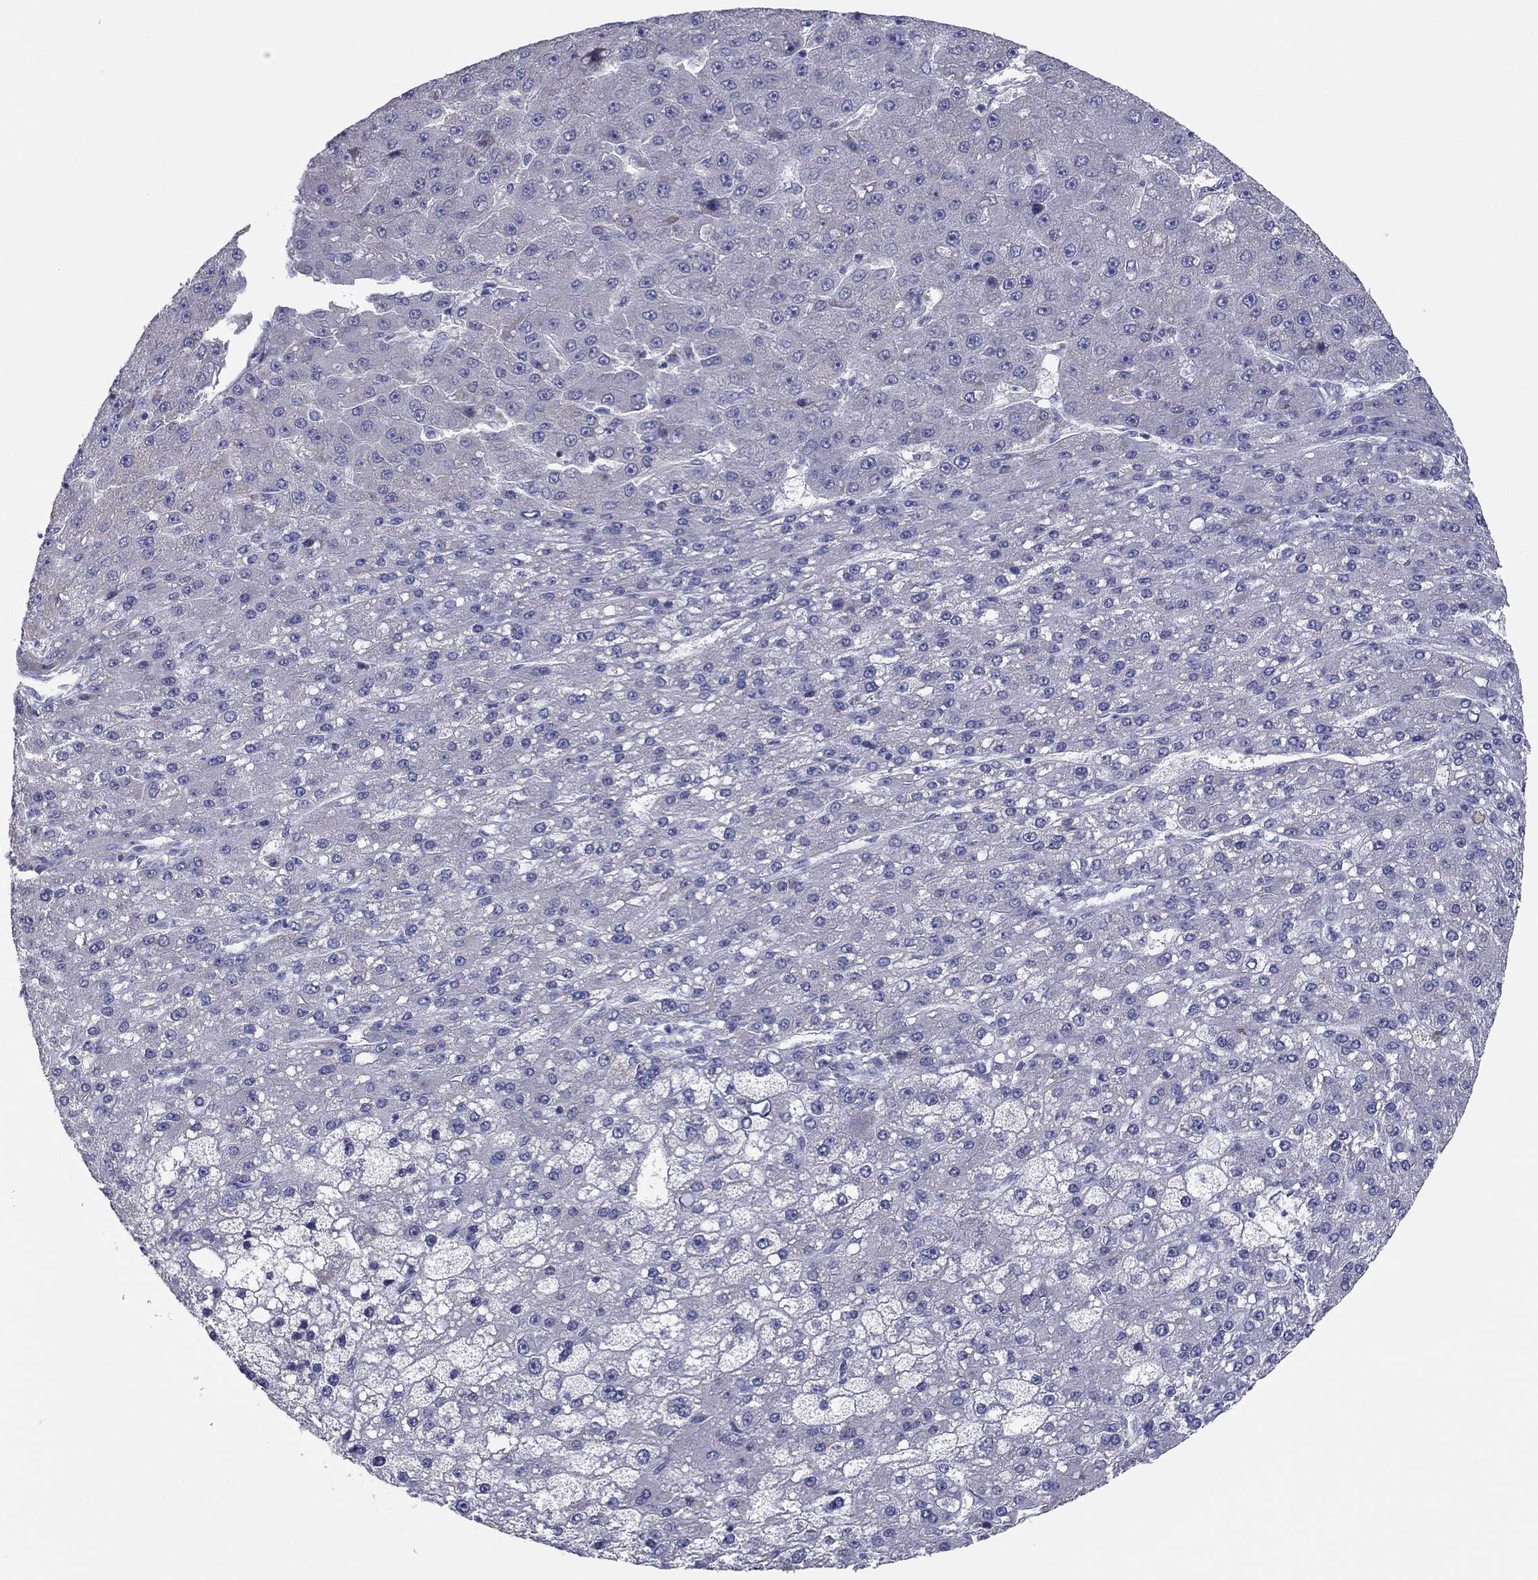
{"staining": {"intensity": "negative", "quantity": "none", "location": "none"}, "tissue": "liver cancer", "cell_type": "Tumor cells", "image_type": "cancer", "snomed": [{"axis": "morphology", "description": "Carcinoma, Hepatocellular, NOS"}, {"axis": "topography", "description": "Liver"}], "caption": "Tumor cells show no significant protein staining in liver cancer.", "gene": "GRK7", "patient": {"sex": "male", "age": 67}}